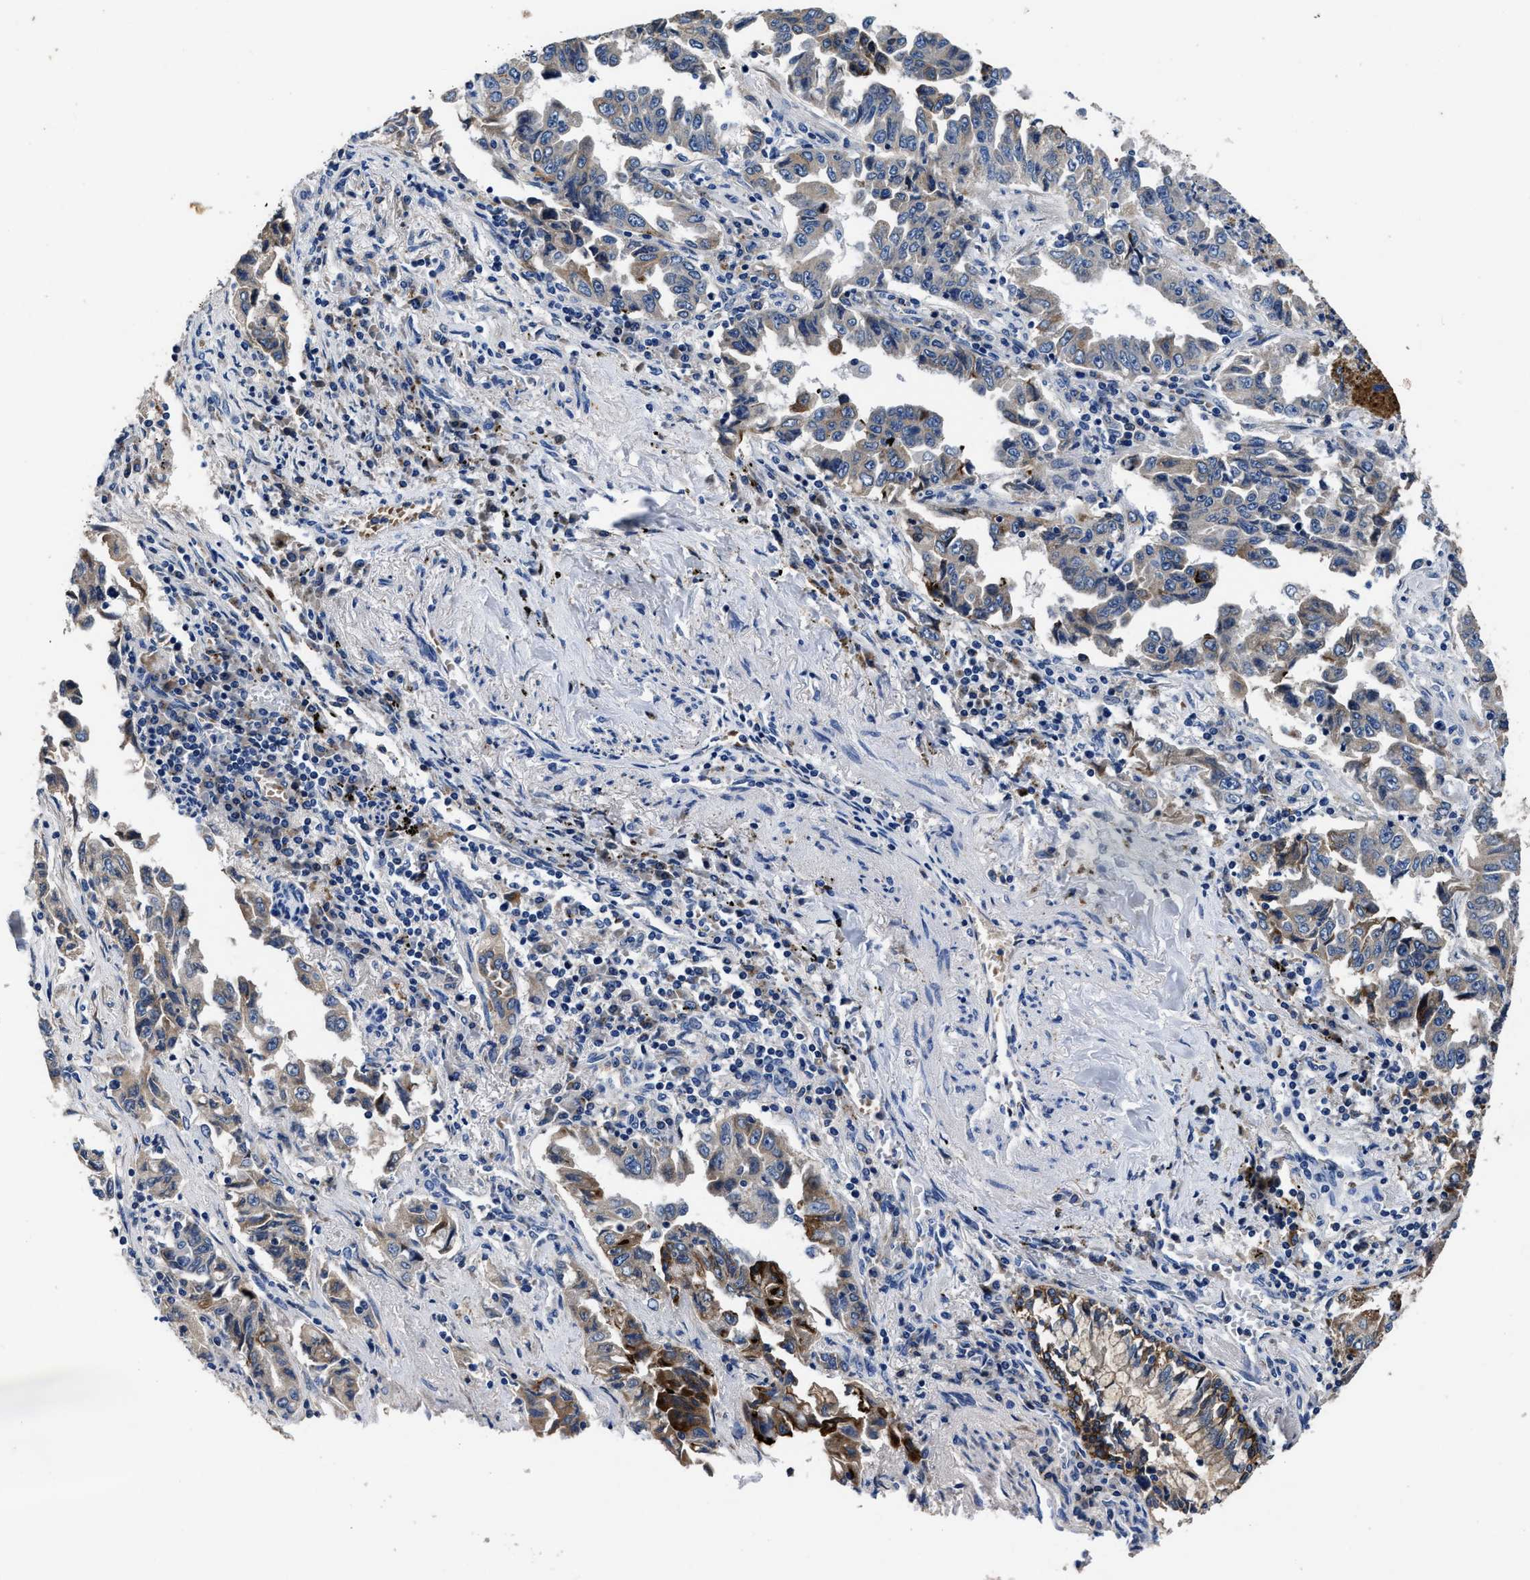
{"staining": {"intensity": "moderate", "quantity": "25%-75%", "location": "cytoplasmic/membranous"}, "tissue": "lung cancer", "cell_type": "Tumor cells", "image_type": "cancer", "snomed": [{"axis": "morphology", "description": "Adenocarcinoma, NOS"}, {"axis": "topography", "description": "Lung"}], "caption": "A micrograph of human lung cancer stained for a protein reveals moderate cytoplasmic/membranous brown staining in tumor cells.", "gene": "UBR4", "patient": {"sex": "female", "age": 51}}